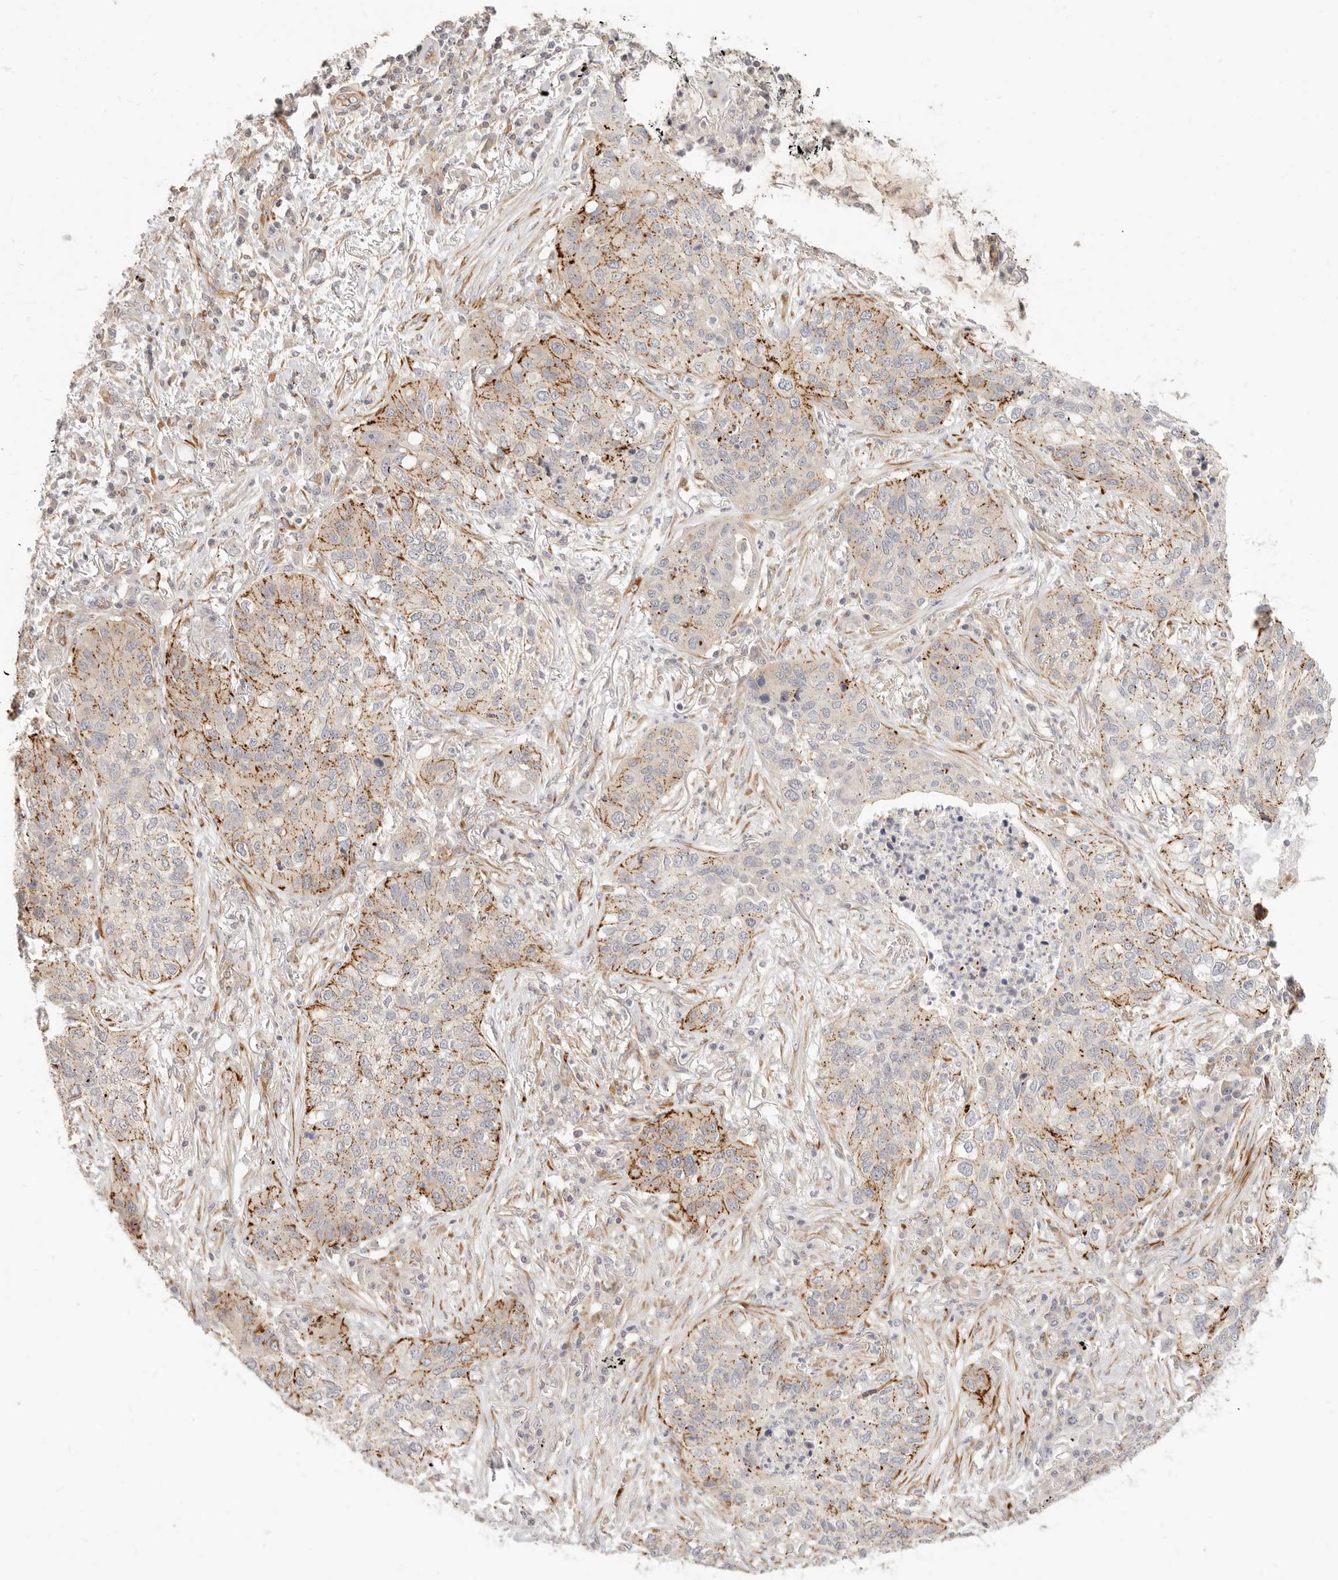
{"staining": {"intensity": "moderate", "quantity": "25%-75%", "location": "cytoplasmic/membranous"}, "tissue": "lung cancer", "cell_type": "Tumor cells", "image_type": "cancer", "snomed": [{"axis": "morphology", "description": "Squamous cell carcinoma, NOS"}, {"axis": "topography", "description": "Lung"}], "caption": "Brown immunohistochemical staining in human squamous cell carcinoma (lung) displays moderate cytoplasmic/membranous staining in about 25%-75% of tumor cells.", "gene": "SASS6", "patient": {"sex": "female", "age": 63}}